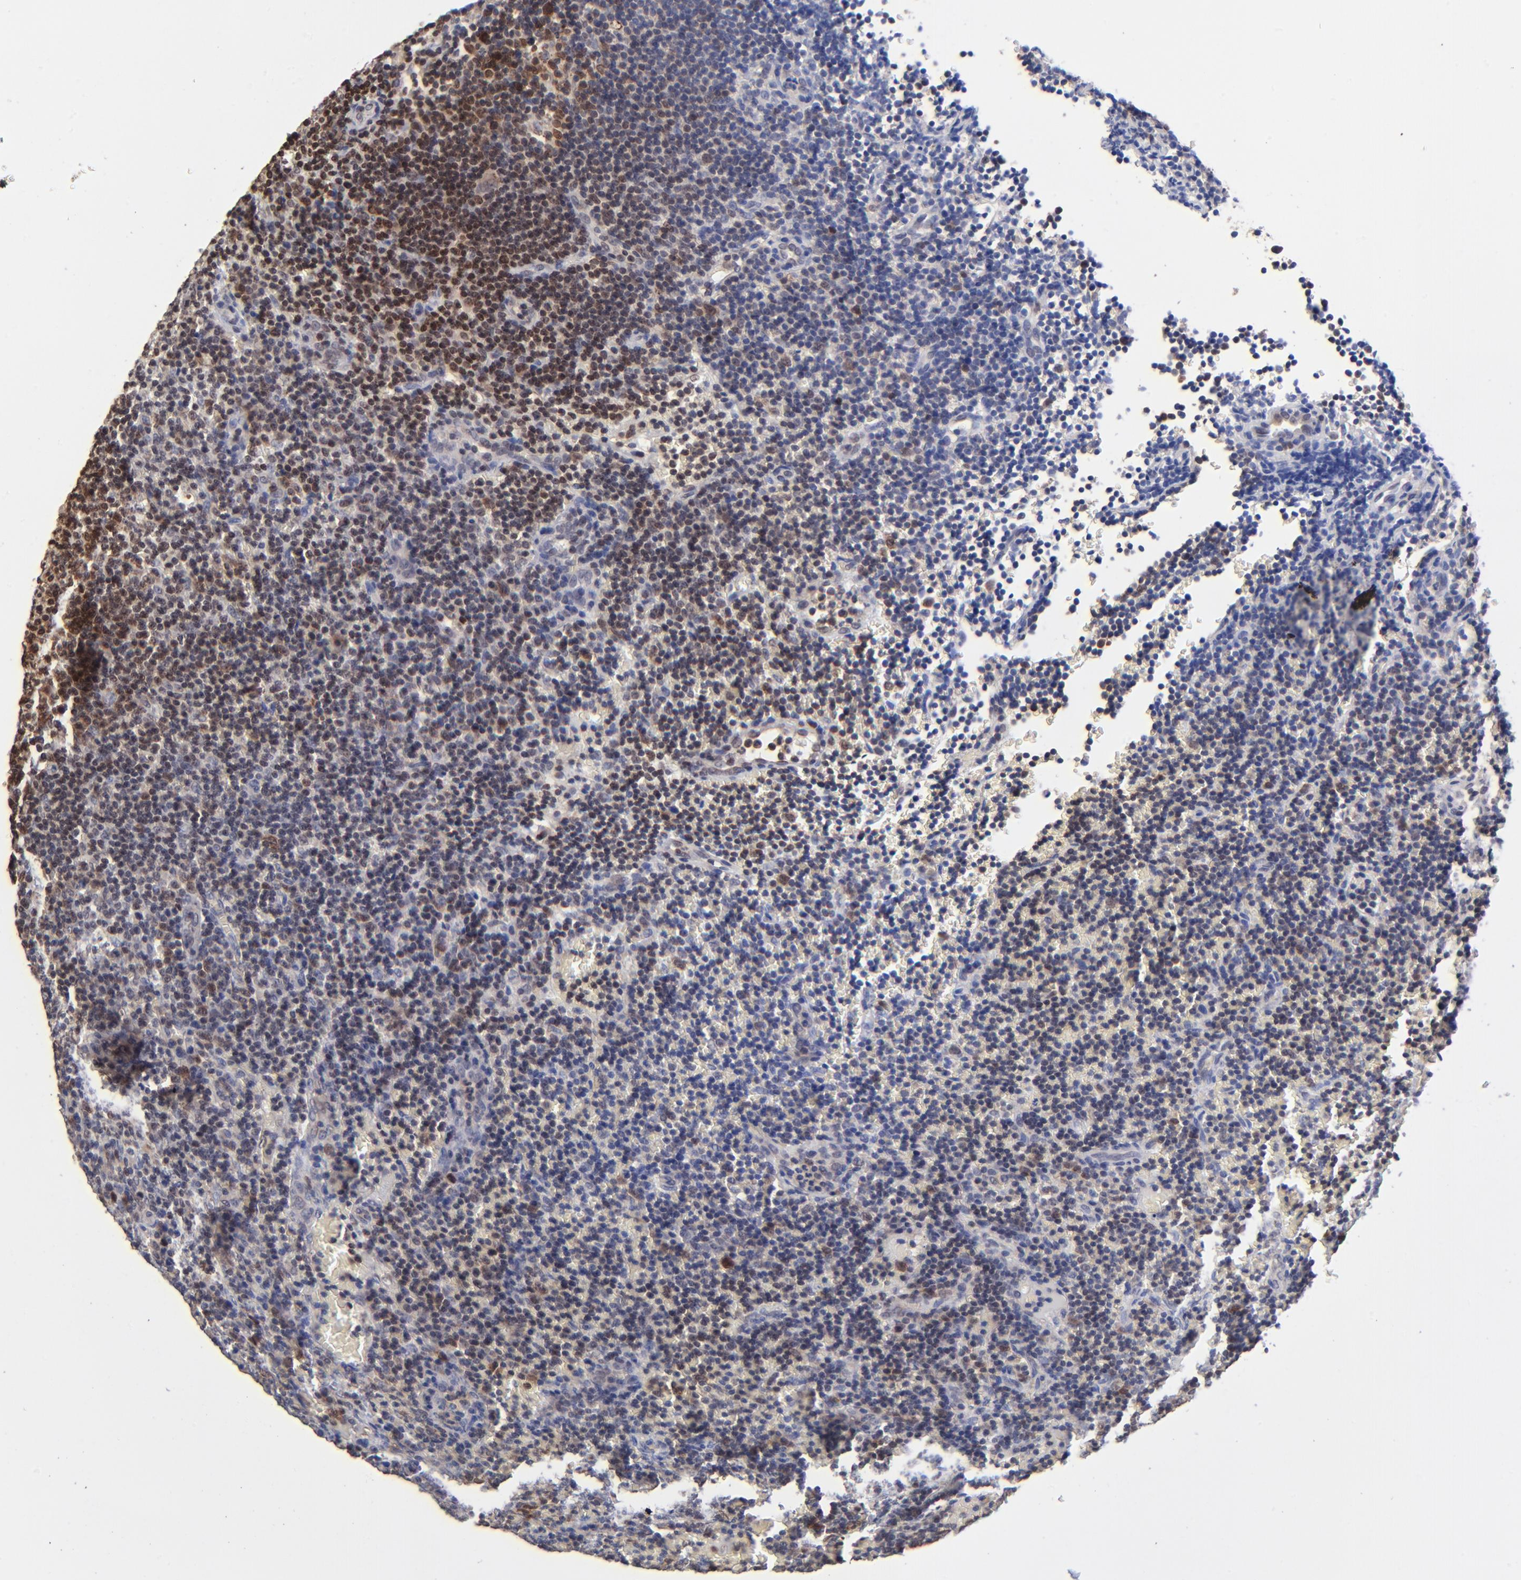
{"staining": {"intensity": "moderate", "quantity": "25%-75%", "location": "cytoplasmic/membranous,nuclear"}, "tissue": "lymphoma", "cell_type": "Tumor cells", "image_type": "cancer", "snomed": [{"axis": "morphology", "description": "Malignant lymphoma, non-Hodgkin's type, Low grade"}, {"axis": "topography", "description": "Lymph node"}], "caption": "DAB immunohistochemical staining of lymphoma demonstrates moderate cytoplasmic/membranous and nuclear protein staining in about 25%-75% of tumor cells.", "gene": "DCTPP1", "patient": {"sex": "male", "age": 74}}